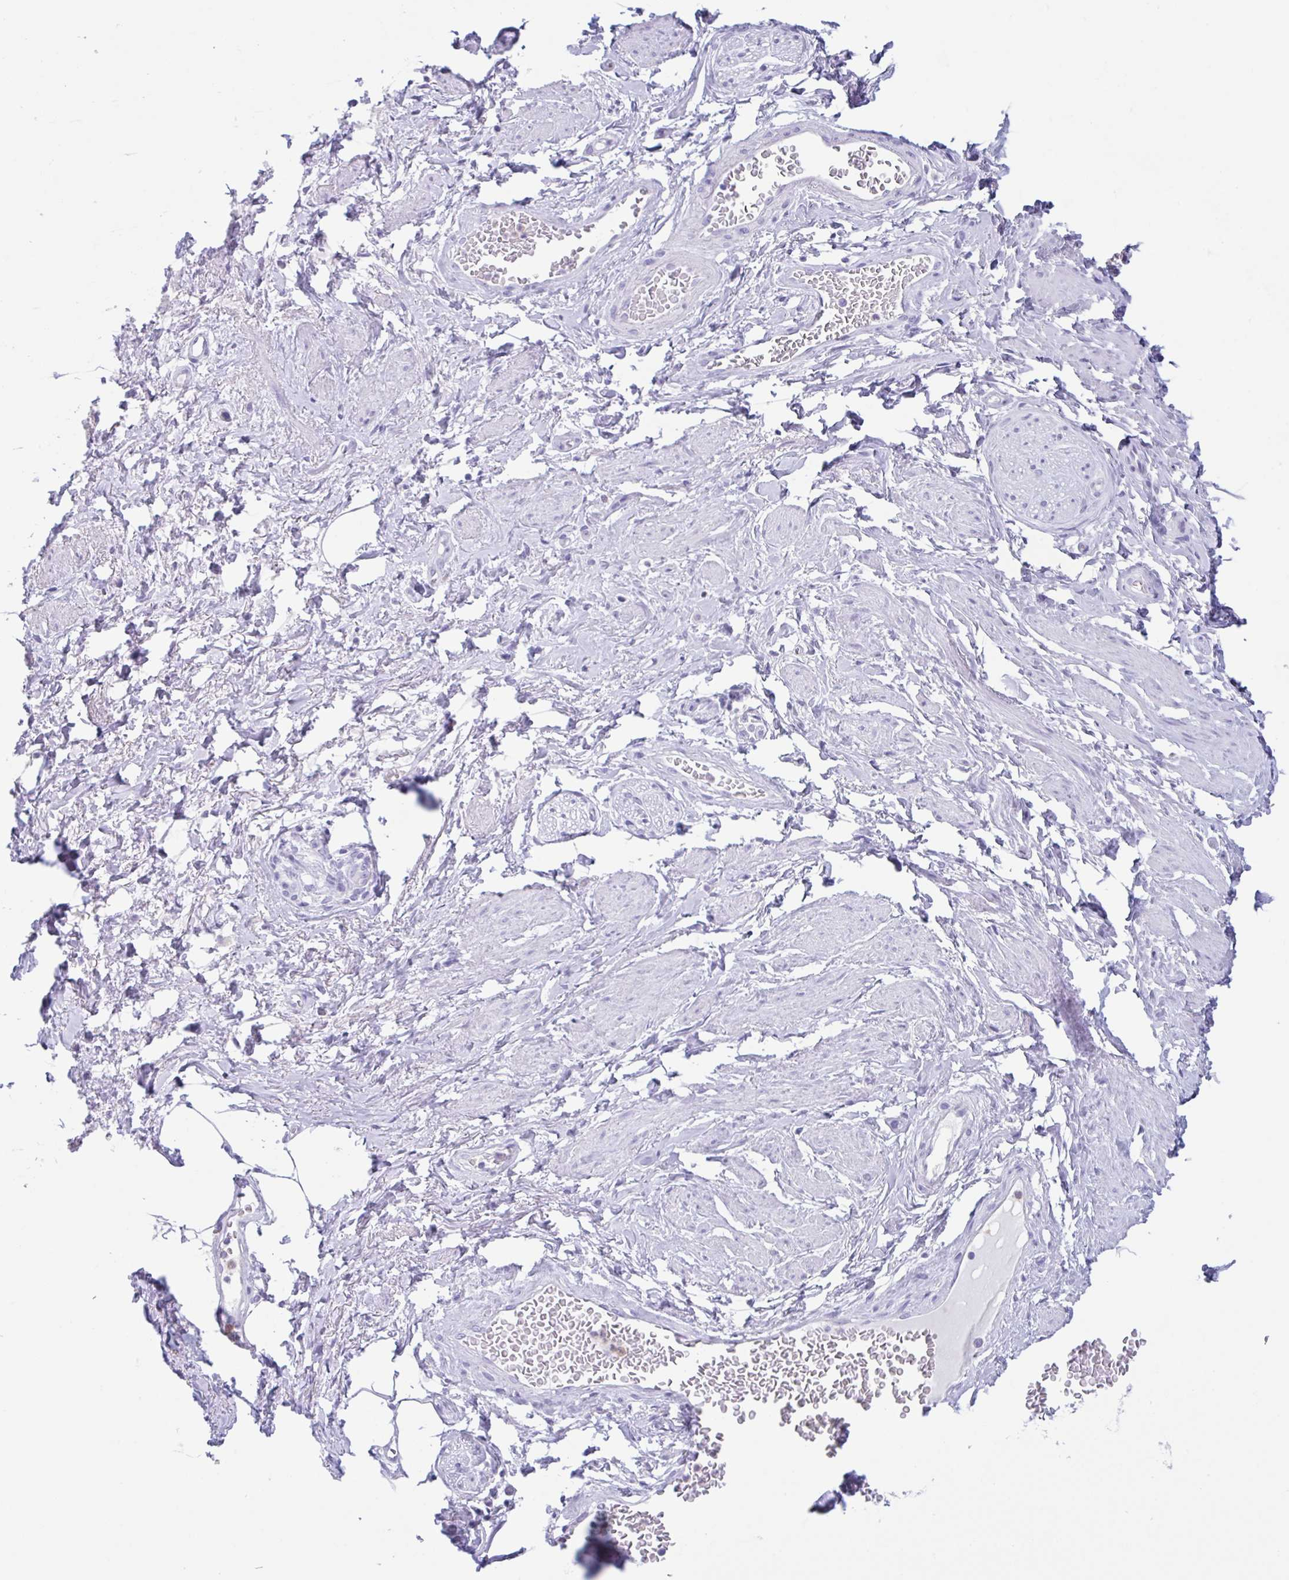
{"staining": {"intensity": "negative", "quantity": "none", "location": "none"}, "tissue": "adipose tissue", "cell_type": "Adipocytes", "image_type": "normal", "snomed": [{"axis": "morphology", "description": "Normal tissue, NOS"}, {"axis": "topography", "description": "Vagina"}, {"axis": "topography", "description": "Peripheral nerve tissue"}], "caption": "Immunohistochemistry (IHC) of benign adipose tissue shows no staining in adipocytes.", "gene": "DTWD2", "patient": {"sex": "female", "age": 71}}